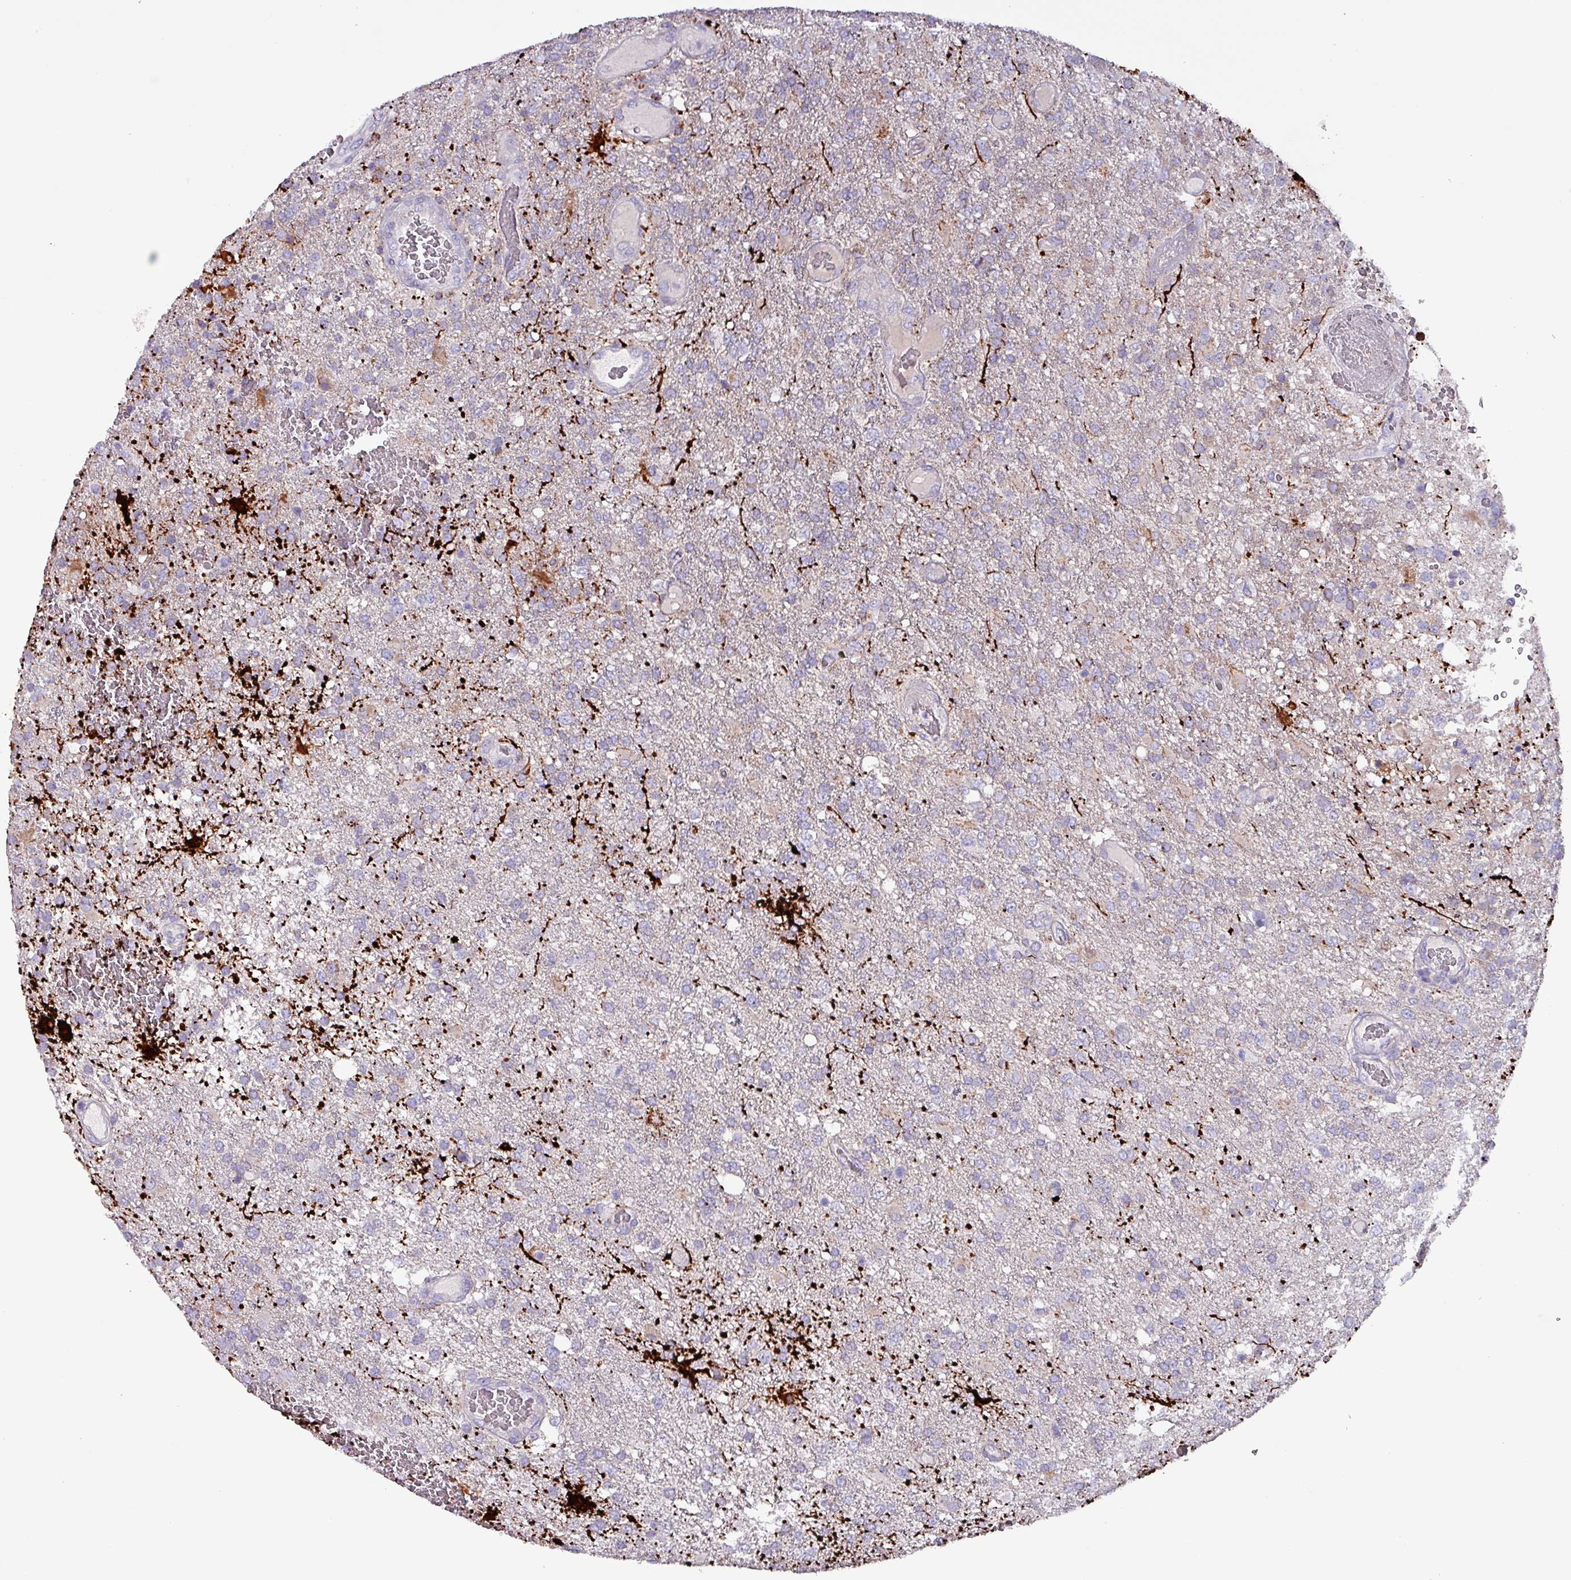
{"staining": {"intensity": "weak", "quantity": "<25%", "location": "cytoplasmic/membranous"}, "tissue": "glioma", "cell_type": "Tumor cells", "image_type": "cancer", "snomed": [{"axis": "morphology", "description": "Glioma, malignant, High grade"}, {"axis": "topography", "description": "Brain"}], "caption": "IHC of human glioma displays no expression in tumor cells.", "gene": "HSD3B7", "patient": {"sex": "female", "age": 74}}